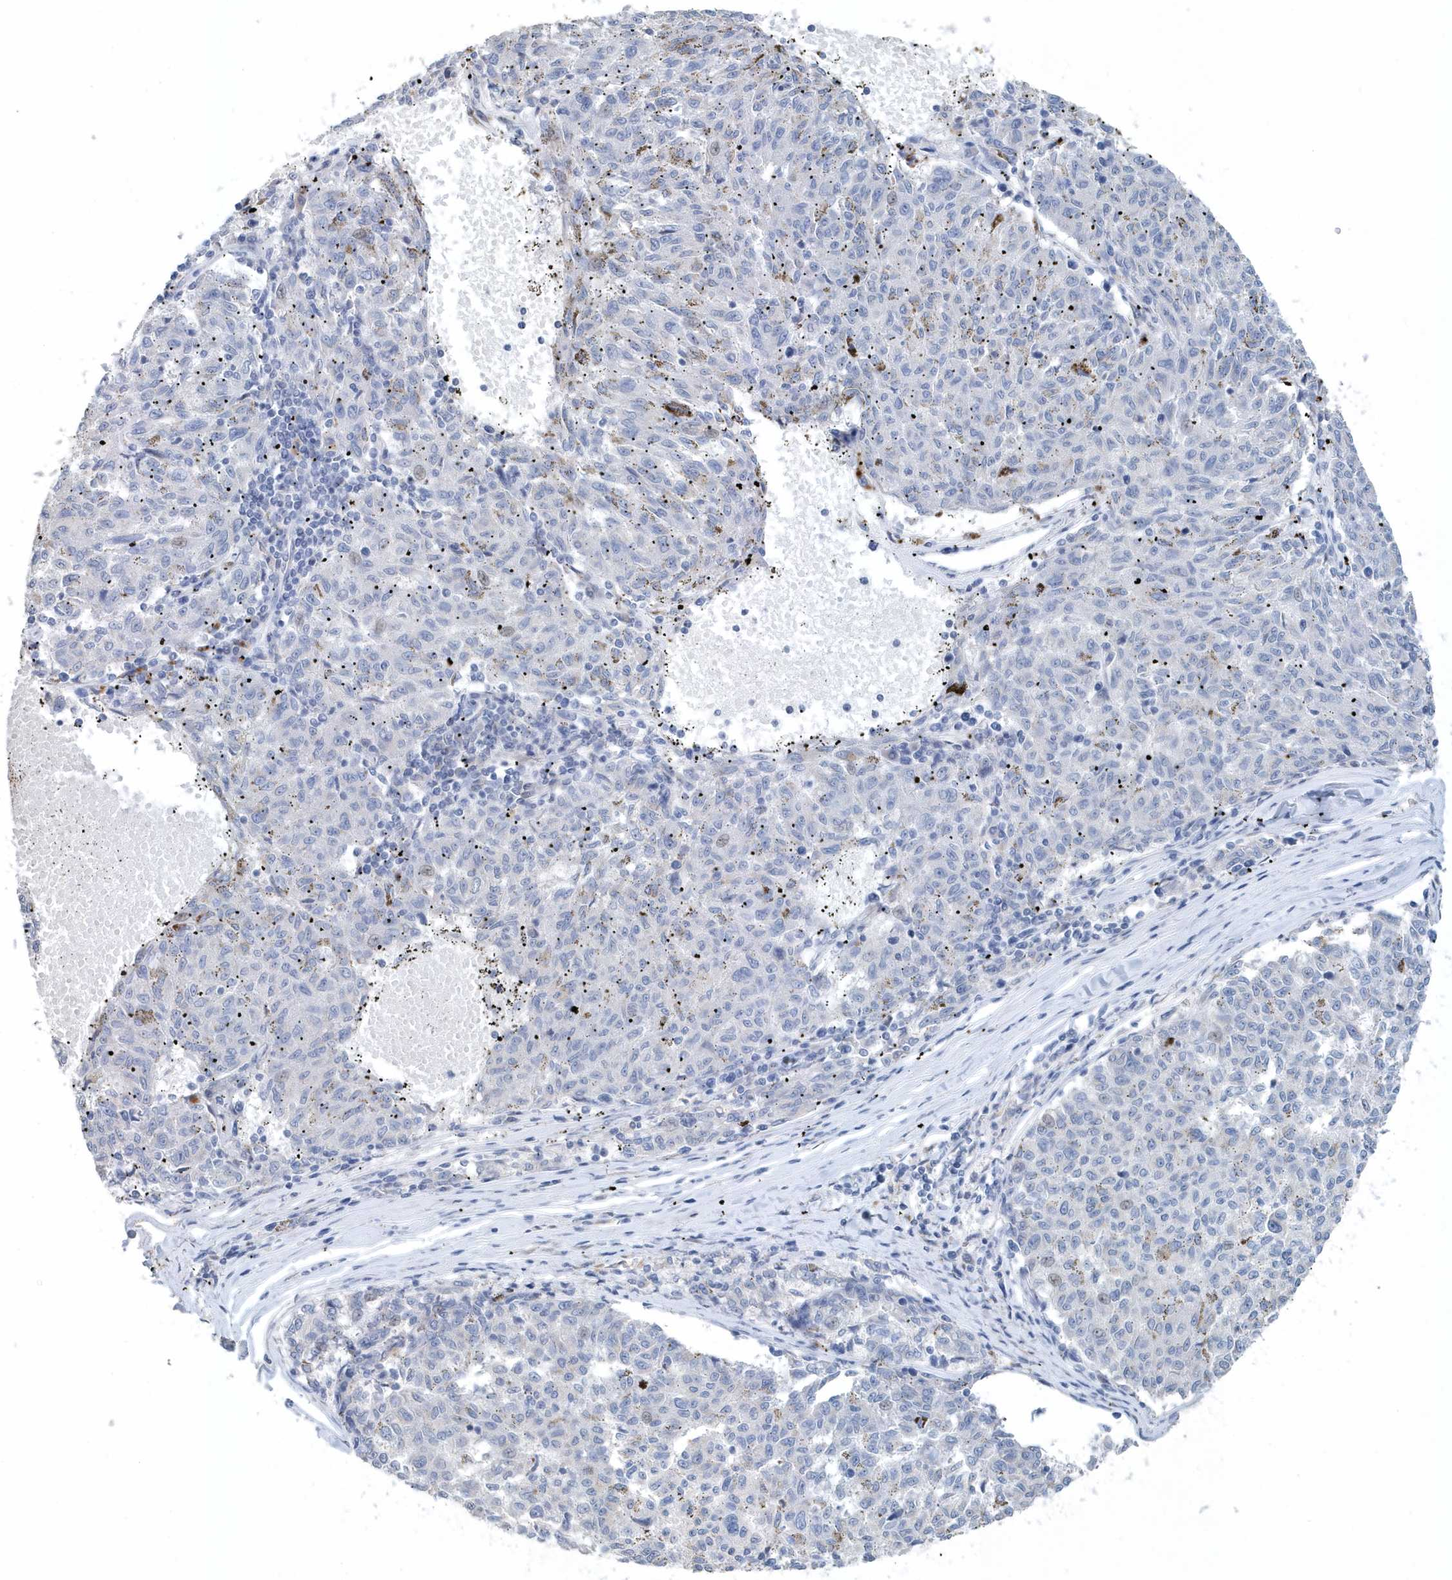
{"staining": {"intensity": "negative", "quantity": "none", "location": "none"}, "tissue": "melanoma", "cell_type": "Tumor cells", "image_type": "cancer", "snomed": [{"axis": "morphology", "description": "Malignant melanoma, NOS"}, {"axis": "topography", "description": "Skin"}], "caption": "Immunohistochemistry (IHC) micrograph of melanoma stained for a protein (brown), which exhibits no positivity in tumor cells. (Stains: DAB (3,3'-diaminobenzidine) immunohistochemistry with hematoxylin counter stain, Microscopy: brightfield microscopy at high magnification).", "gene": "PFN2", "patient": {"sex": "female", "age": 72}}